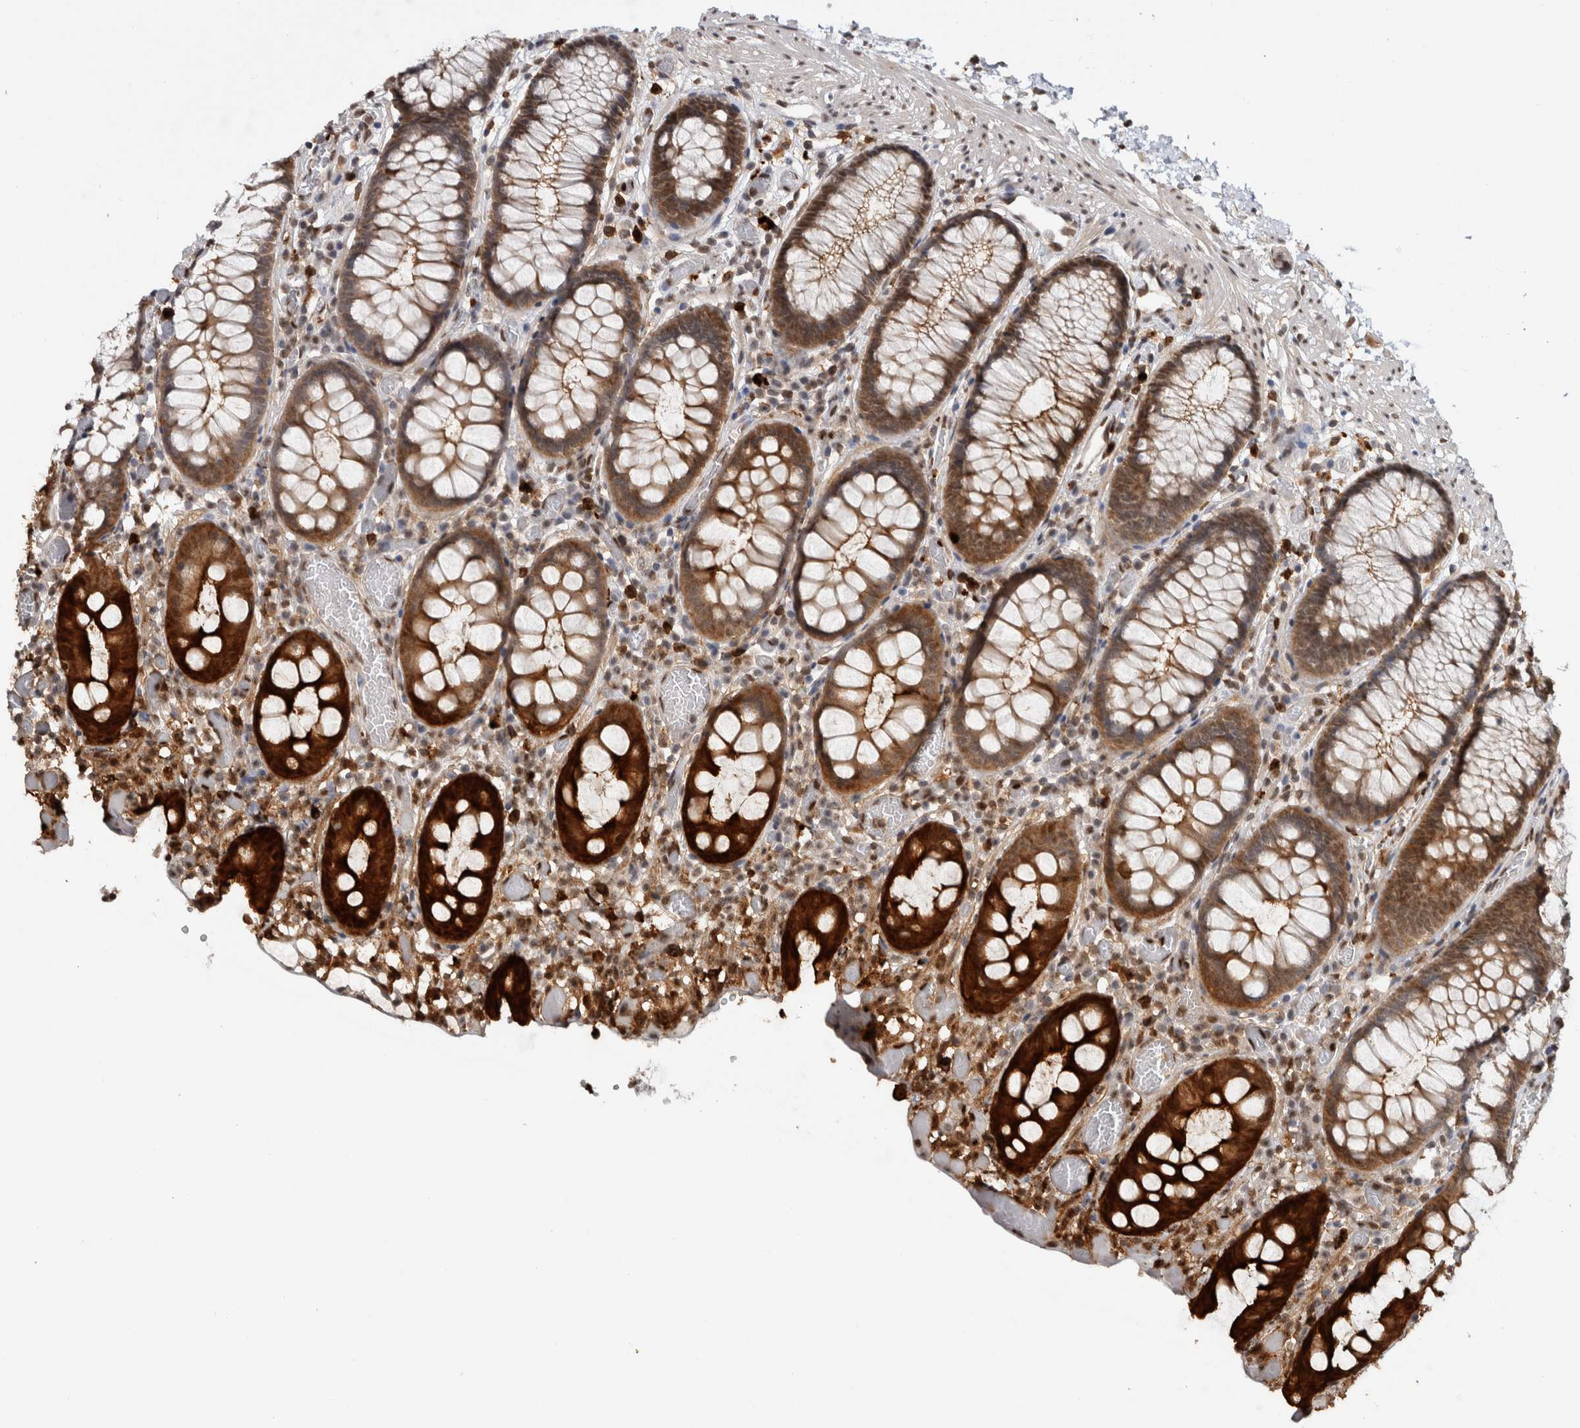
{"staining": {"intensity": "weak", "quantity": ">75%", "location": "cytoplasmic/membranous"}, "tissue": "colon", "cell_type": "Endothelial cells", "image_type": "normal", "snomed": [{"axis": "morphology", "description": "Normal tissue, NOS"}, {"axis": "topography", "description": "Colon"}], "caption": "The histopathology image reveals immunohistochemical staining of unremarkable colon. There is weak cytoplasmic/membranous positivity is identified in approximately >75% of endothelial cells. The protein of interest is stained brown, and the nuclei are stained in blue (DAB IHC with brightfield microscopy, high magnification).", "gene": "RPS6KA2", "patient": {"sex": "male", "age": 14}}